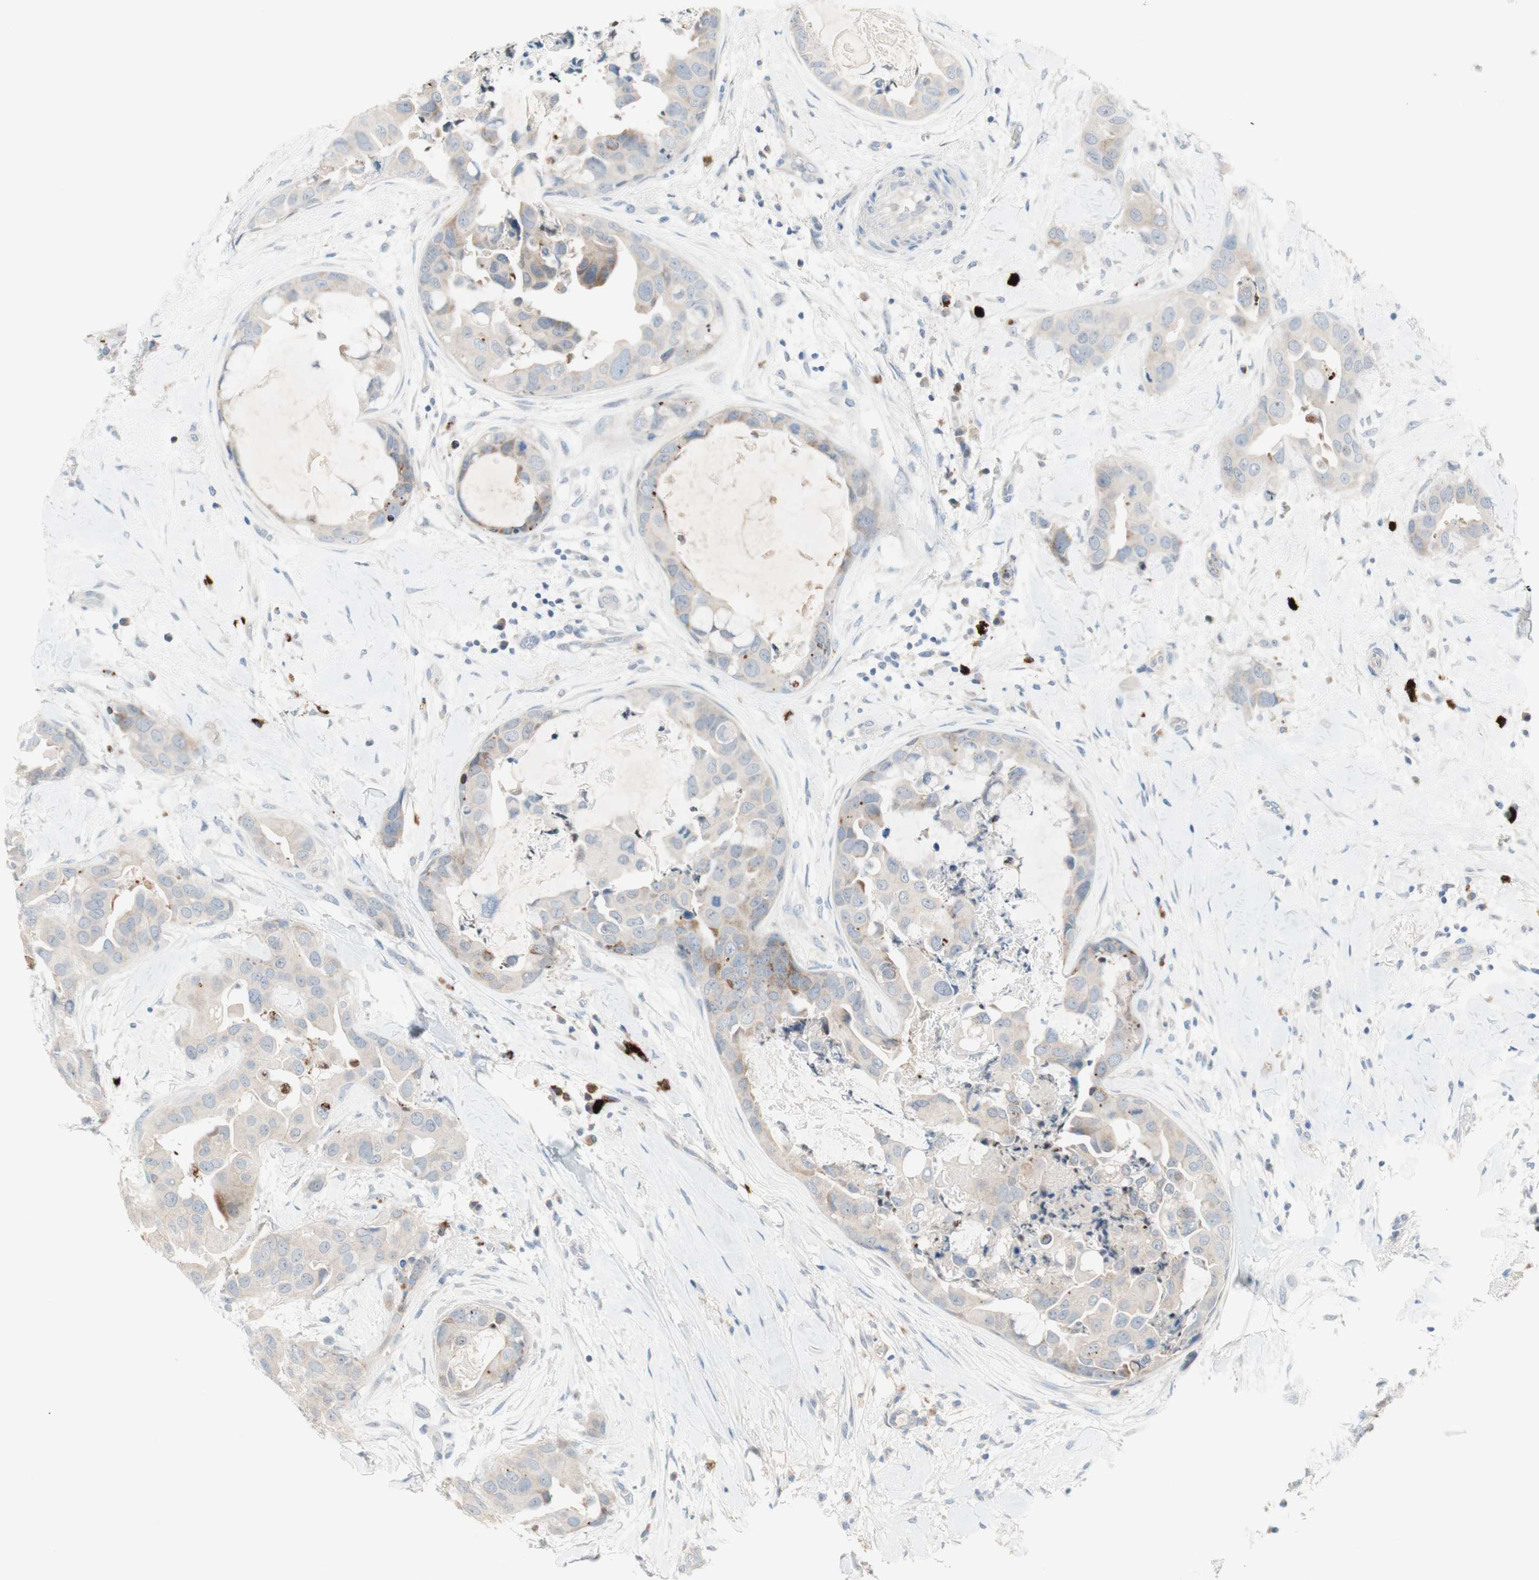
{"staining": {"intensity": "weak", "quantity": "25%-75%", "location": "cytoplasmic/membranous"}, "tissue": "breast cancer", "cell_type": "Tumor cells", "image_type": "cancer", "snomed": [{"axis": "morphology", "description": "Duct carcinoma"}, {"axis": "topography", "description": "Breast"}], "caption": "Immunohistochemical staining of breast invasive ductal carcinoma demonstrates low levels of weak cytoplasmic/membranous protein expression in about 25%-75% of tumor cells.", "gene": "PDZK1", "patient": {"sex": "female", "age": 40}}